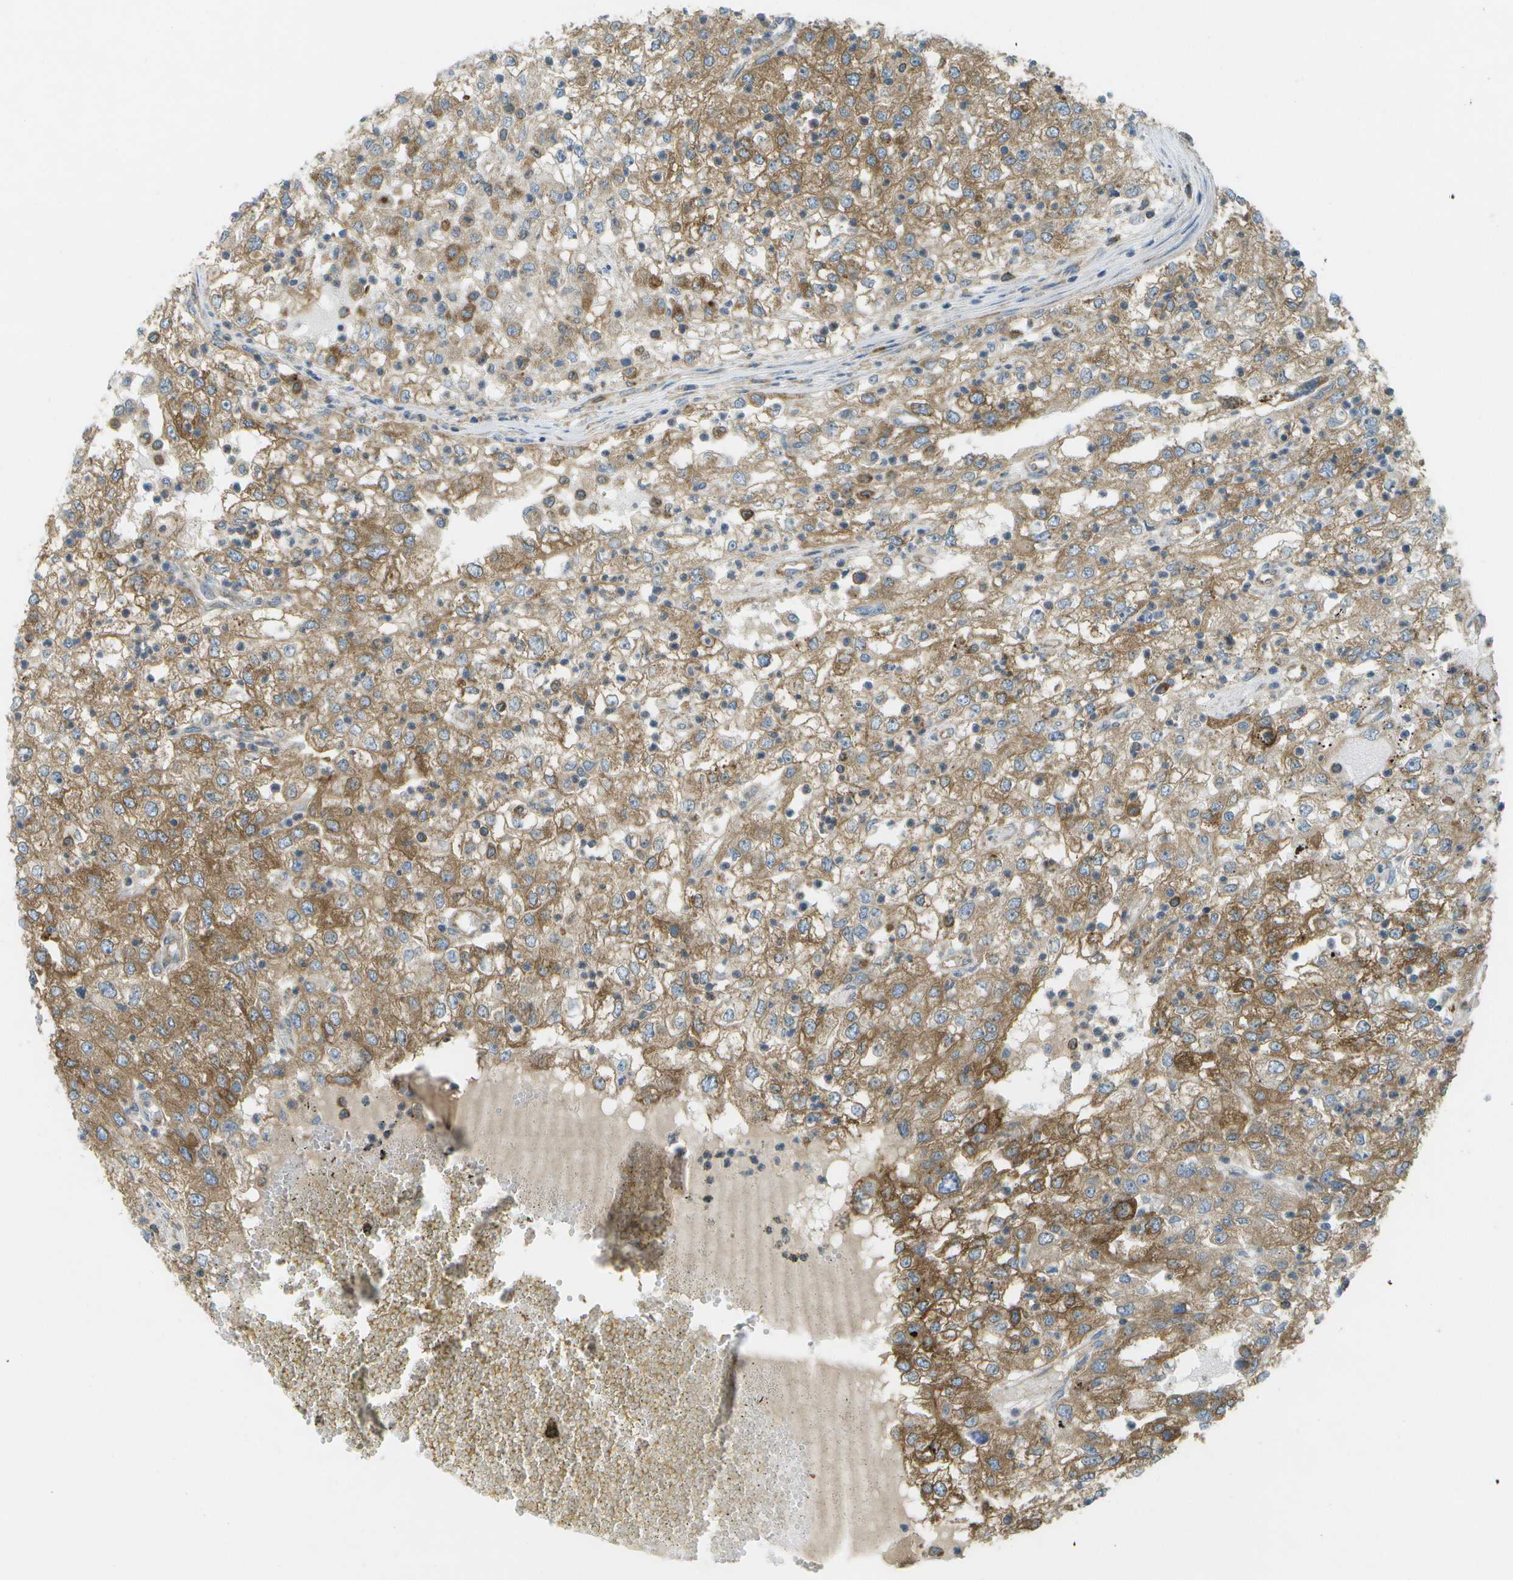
{"staining": {"intensity": "moderate", "quantity": ">75%", "location": "cytoplasmic/membranous"}, "tissue": "renal cancer", "cell_type": "Tumor cells", "image_type": "cancer", "snomed": [{"axis": "morphology", "description": "Adenocarcinoma, NOS"}, {"axis": "topography", "description": "Kidney"}], "caption": "Immunohistochemical staining of adenocarcinoma (renal) demonstrates medium levels of moderate cytoplasmic/membranous protein positivity in about >75% of tumor cells.", "gene": "WNK2", "patient": {"sex": "female", "age": 54}}